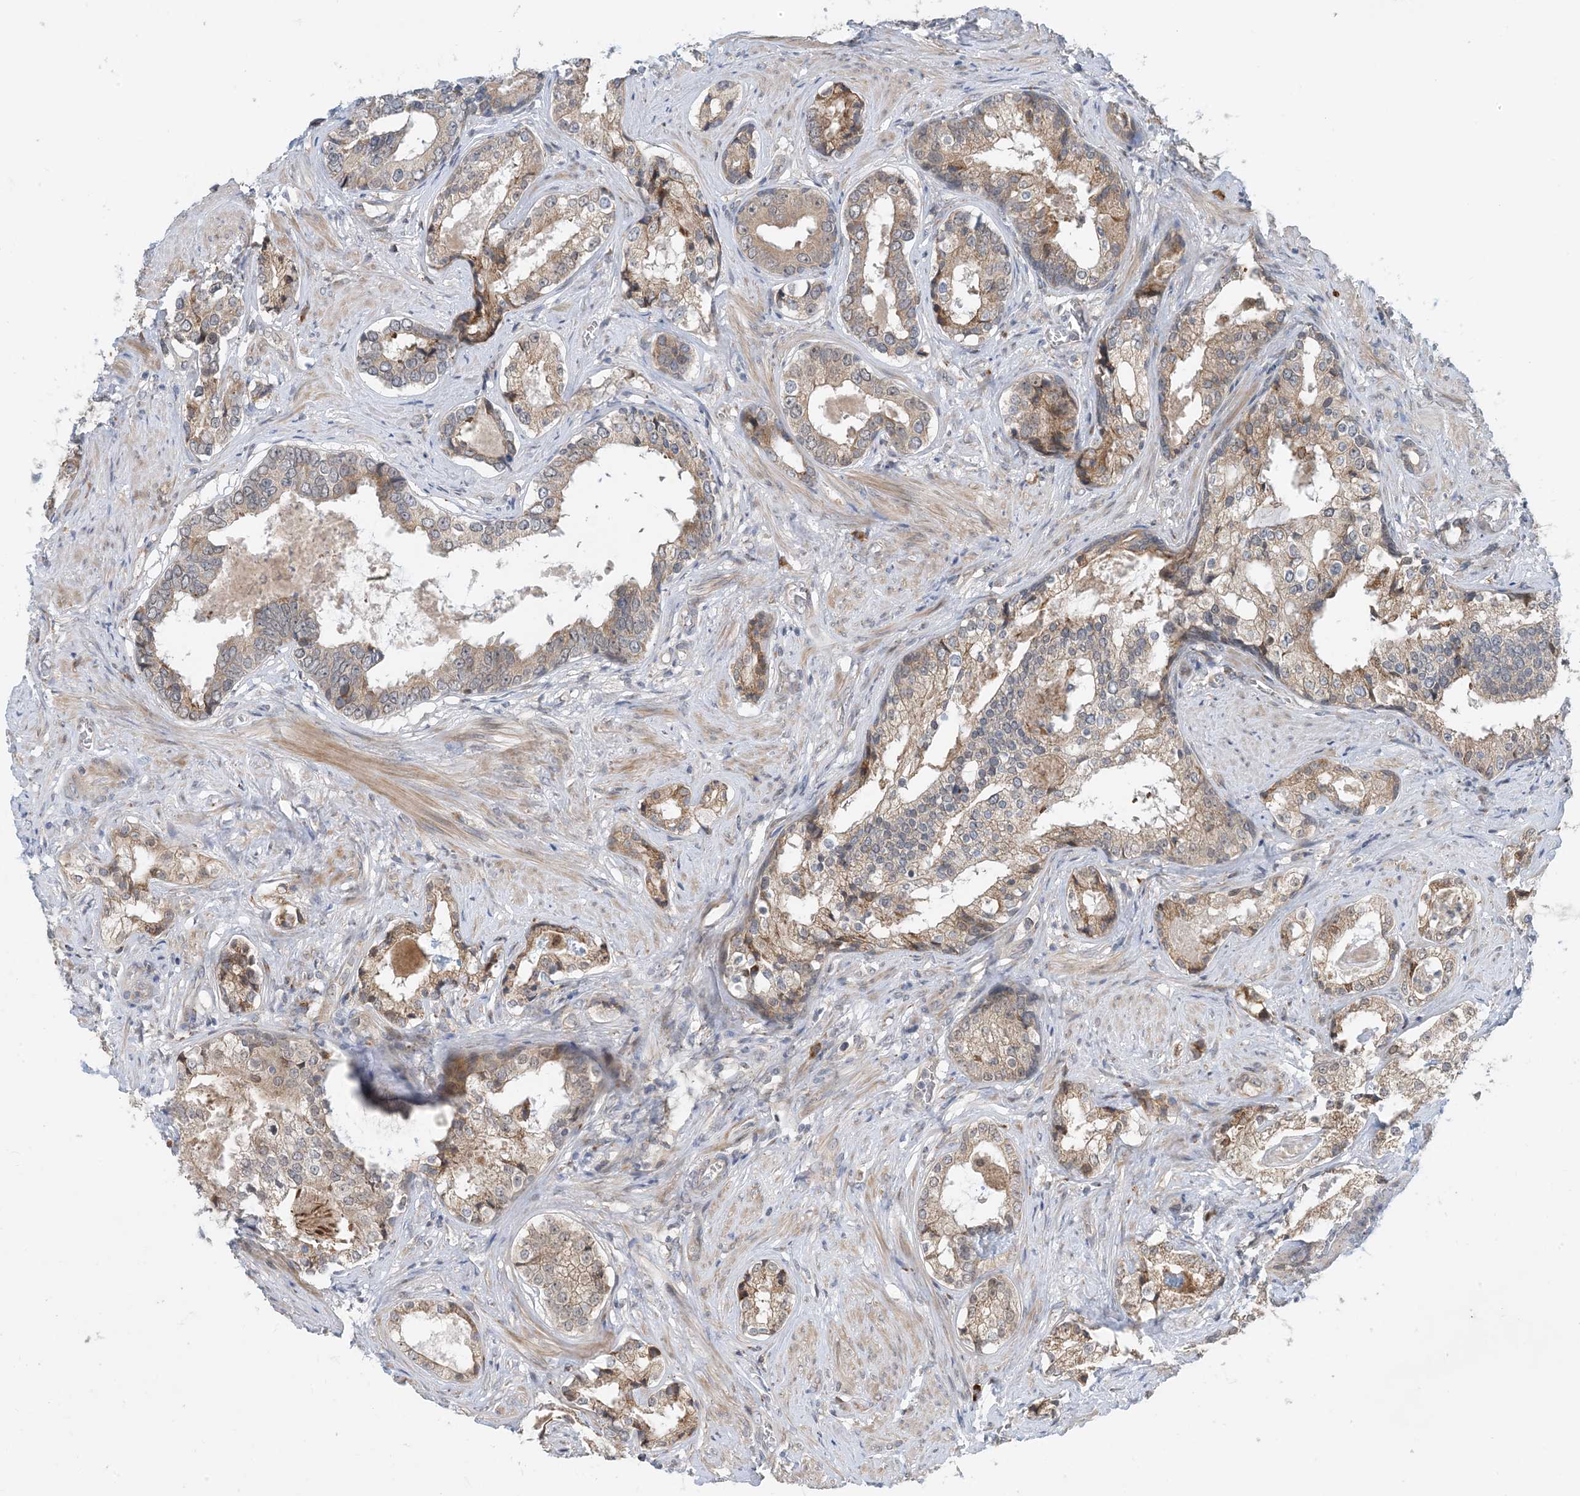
{"staining": {"intensity": "weak", "quantity": ">75%", "location": "cytoplasmic/membranous"}, "tissue": "prostate cancer", "cell_type": "Tumor cells", "image_type": "cancer", "snomed": [{"axis": "morphology", "description": "Adenocarcinoma, High grade"}, {"axis": "topography", "description": "Prostate"}], "caption": "A photomicrograph of human prostate high-grade adenocarcinoma stained for a protein displays weak cytoplasmic/membranous brown staining in tumor cells.", "gene": "PHOSPHO2", "patient": {"sex": "male", "age": 58}}